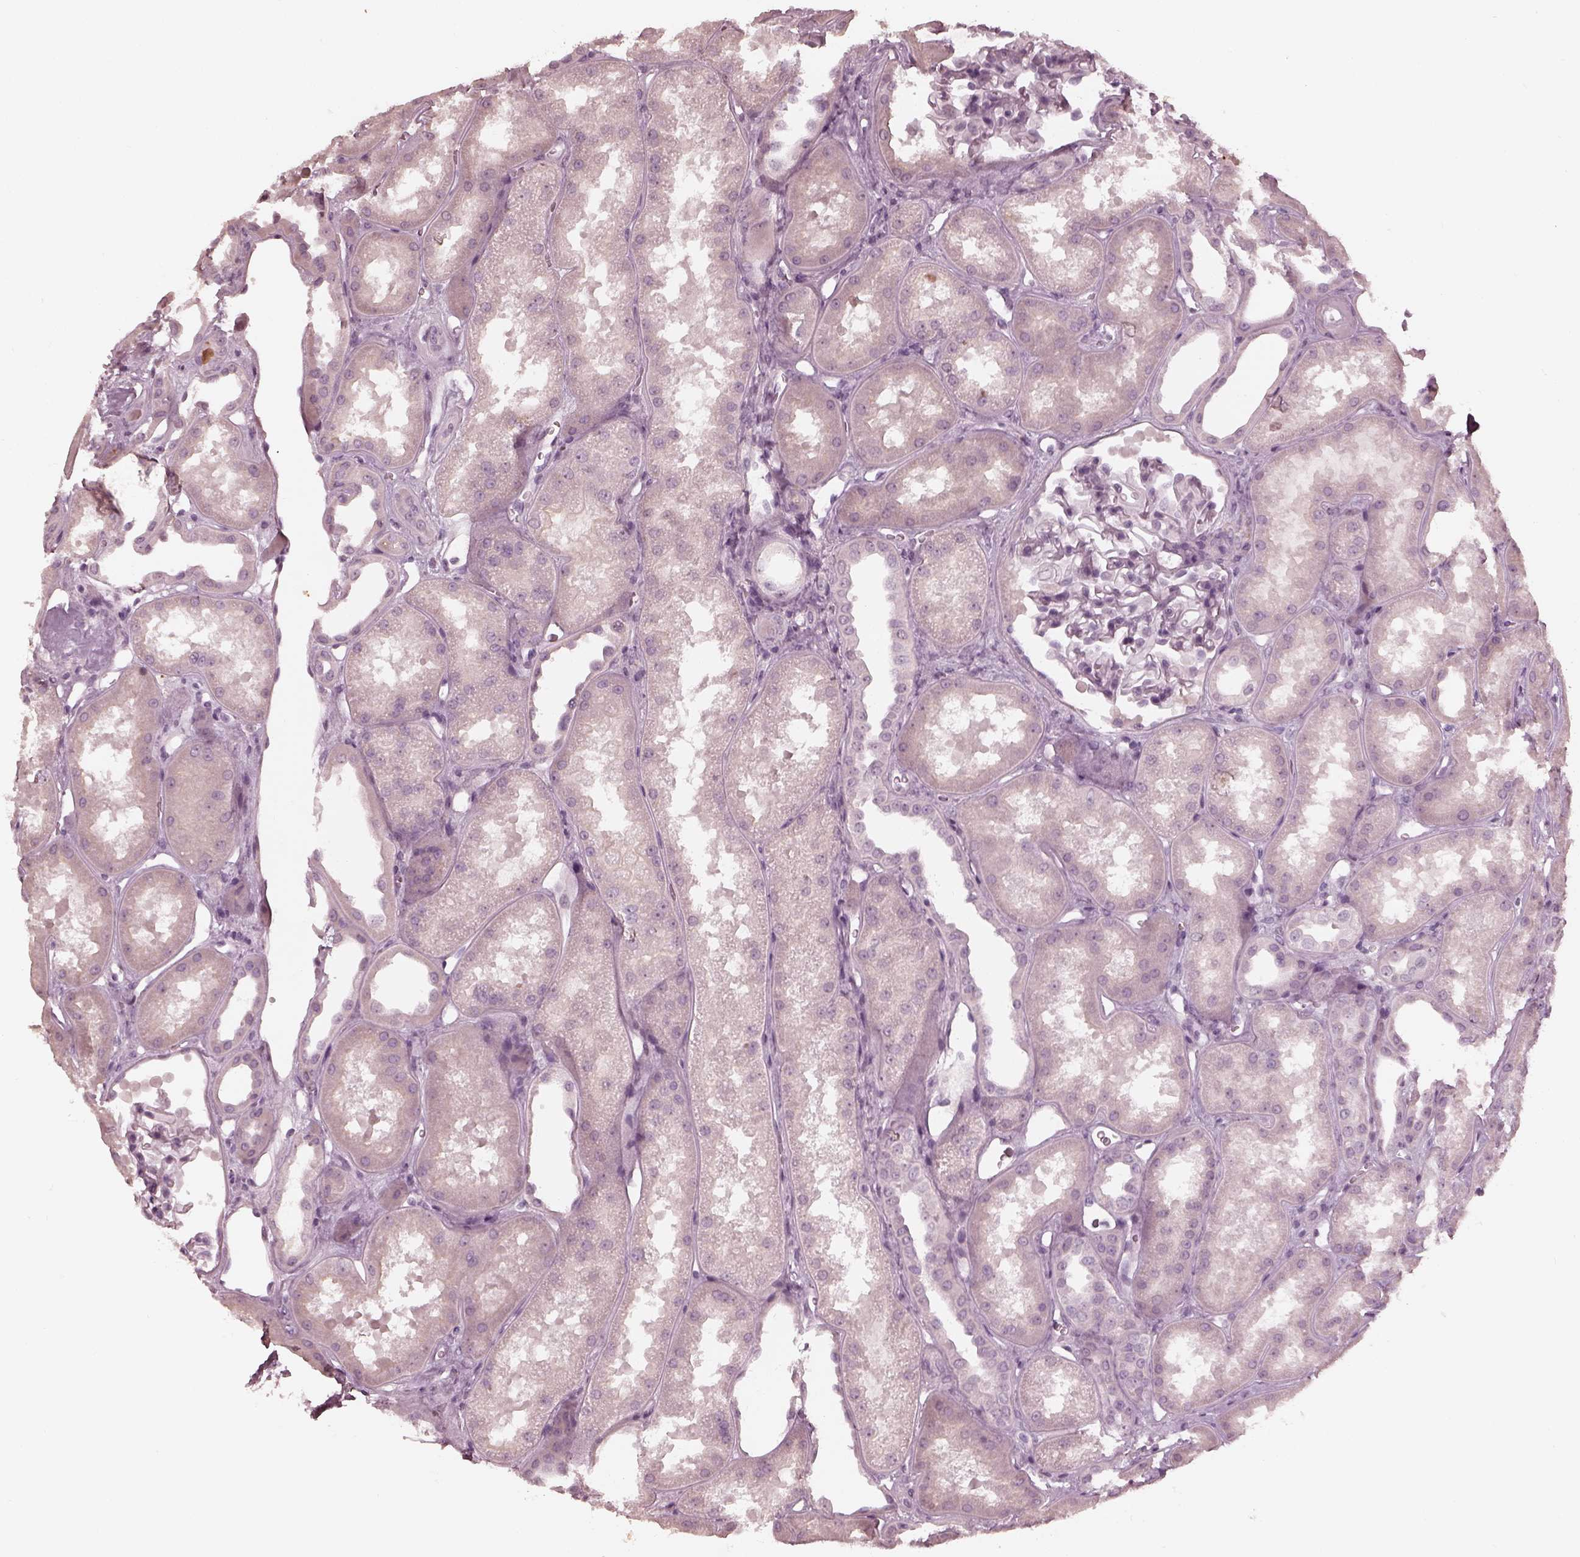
{"staining": {"intensity": "negative", "quantity": "none", "location": "none"}, "tissue": "kidney", "cell_type": "Cells in glomeruli", "image_type": "normal", "snomed": [{"axis": "morphology", "description": "Normal tissue, NOS"}, {"axis": "topography", "description": "Kidney"}], "caption": "Immunohistochemistry of normal human kidney demonstrates no expression in cells in glomeruli.", "gene": "ADRB3", "patient": {"sex": "male", "age": 61}}